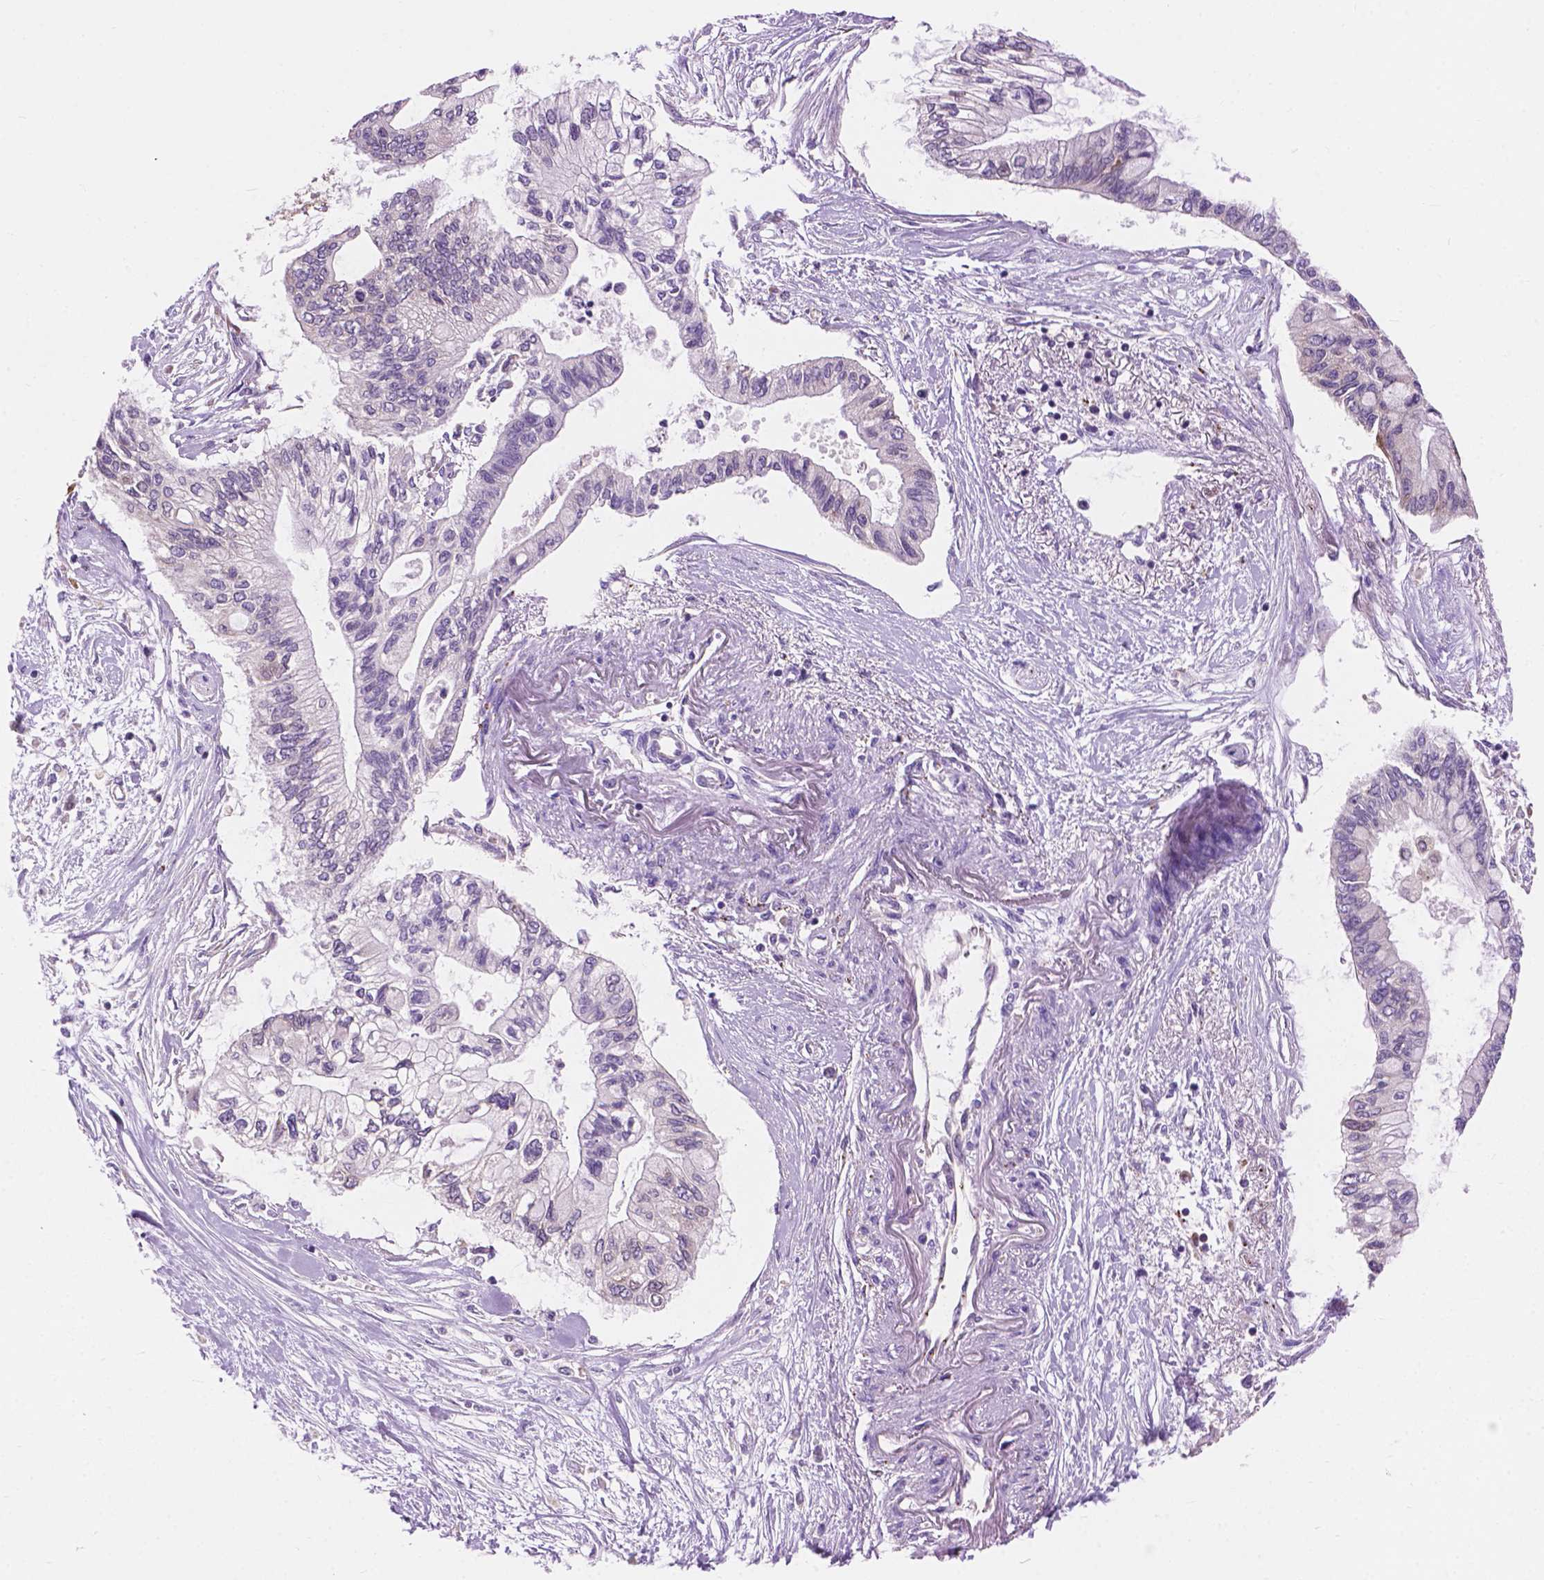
{"staining": {"intensity": "negative", "quantity": "none", "location": "none"}, "tissue": "pancreatic cancer", "cell_type": "Tumor cells", "image_type": "cancer", "snomed": [{"axis": "morphology", "description": "Adenocarcinoma, NOS"}, {"axis": "topography", "description": "Pancreas"}], "caption": "Pancreatic adenocarcinoma was stained to show a protein in brown. There is no significant staining in tumor cells.", "gene": "RPL37A", "patient": {"sex": "female", "age": 77}}